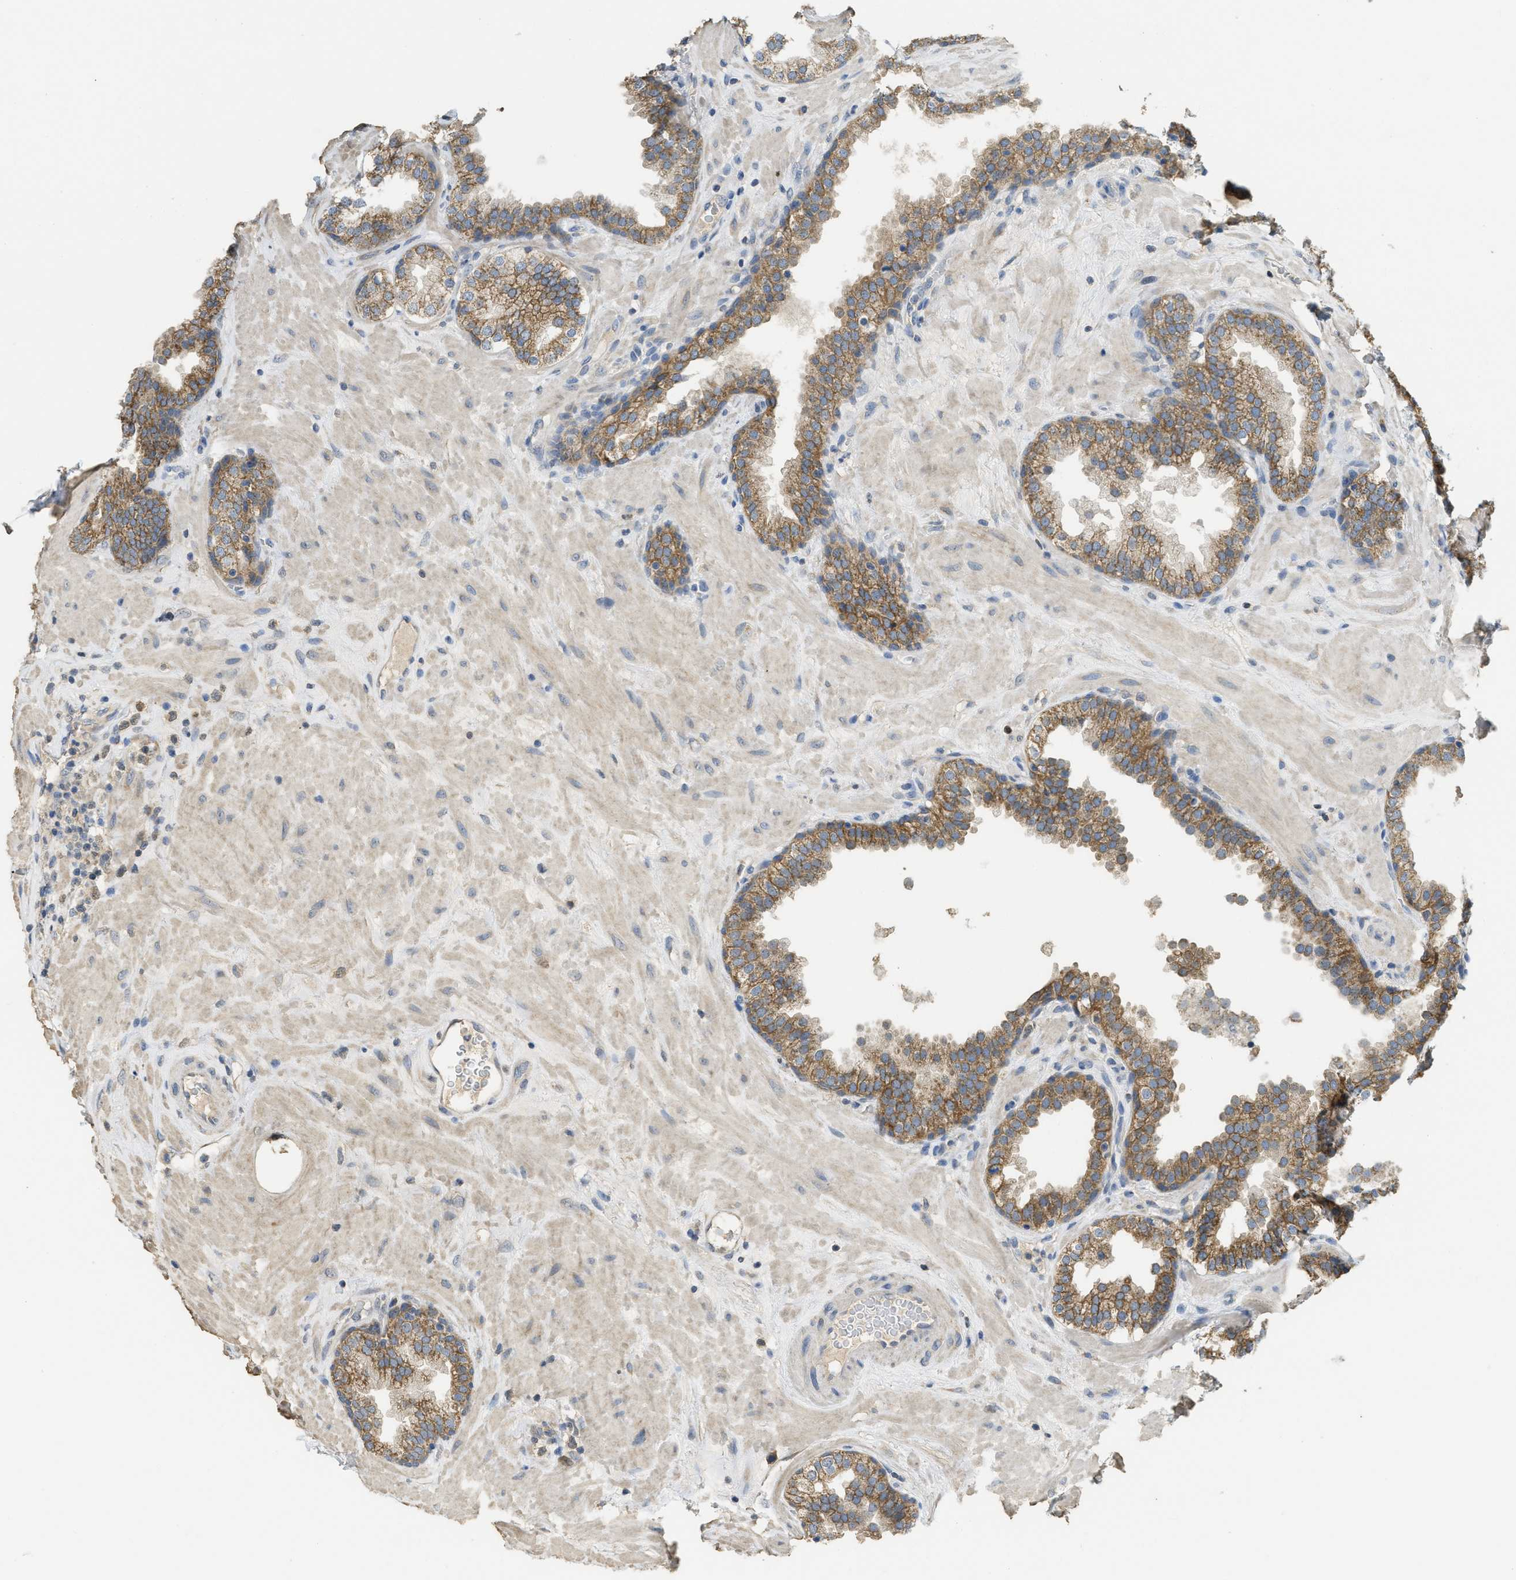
{"staining": {"intensity": "moderate", "quantity": ">75%", "location": "cytoplasmic/membranous"}, "tissue": "prostate", "cell_type": "Glandular cells", "image_type": "normal", "snomed": [{"axis": "morphology", "description": "Normal tissue, NOS"}, {"axis": "topography", "description": "Prostate"}], "caption": "A histopathology image of human prostate stained for a protein shows moderate cytoplasmic/membranous brown staining in glandular cells.", "gene": "SFXN2", "patient": {"sex": "male", "age": 51}}